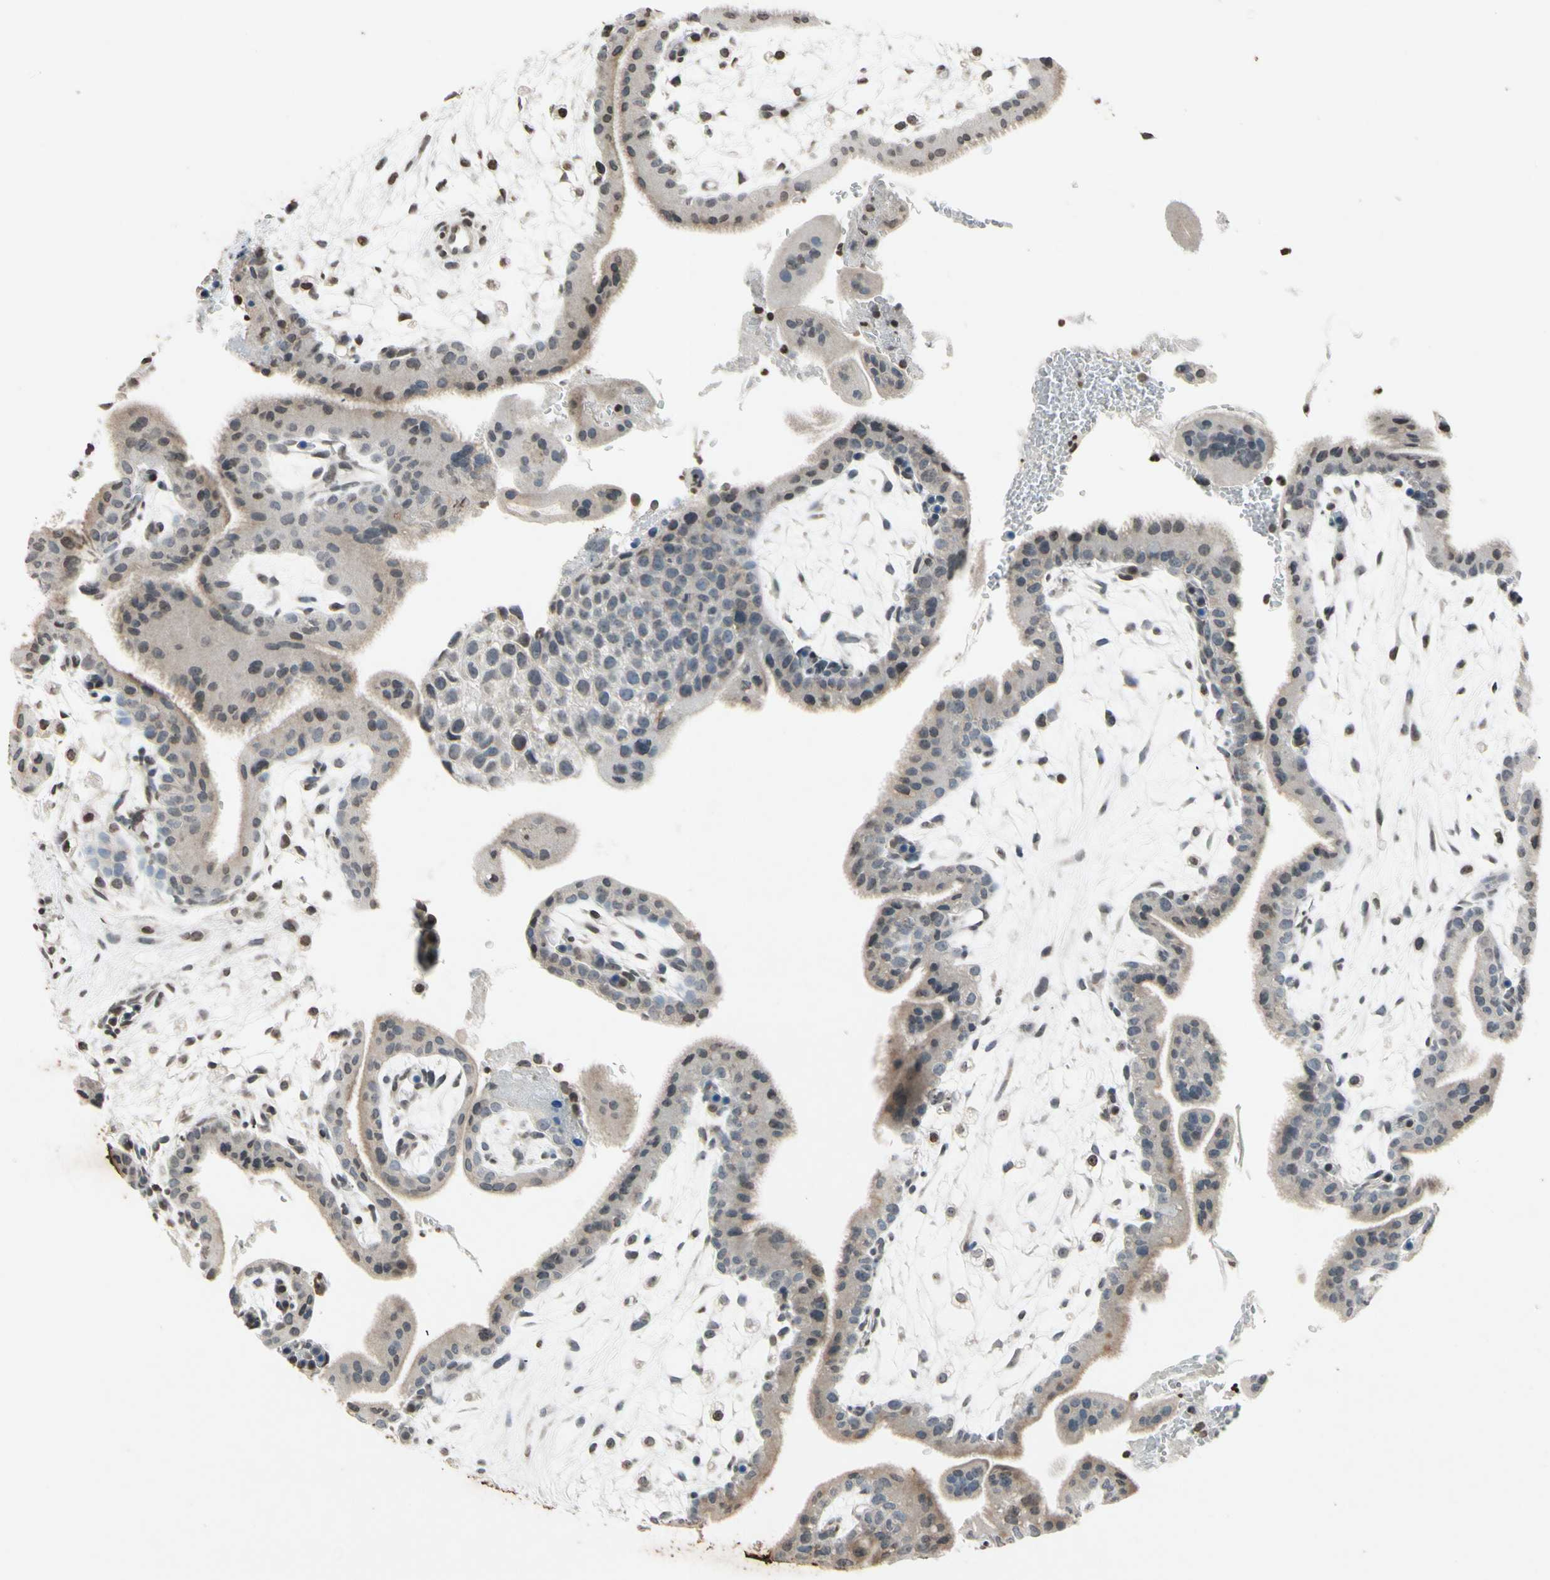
{"staining": {"intensity": "weak", "quantity": ">75%", "location": "cytoplasmic/membranous"}, "tissue": "placenta", "cell_type": "Decidual cells", "image_type": "normal", "snomed": [{"axis": "morphology", "description": "Normal tissue, NOS"}, {"axis": "topography", "description": "Placenta"}], "caption": "Decidual cells display low levels of weak cytoplasmic/membranous positivity in approximately >75% of cells in benign placenta. The protein is stained brown, and the nuclei are stained in blue (DAB IHC with brightfield microscopy, high magnification).", "gene": "CLDN11", "patient": {"sex": "female", "age": 35}}